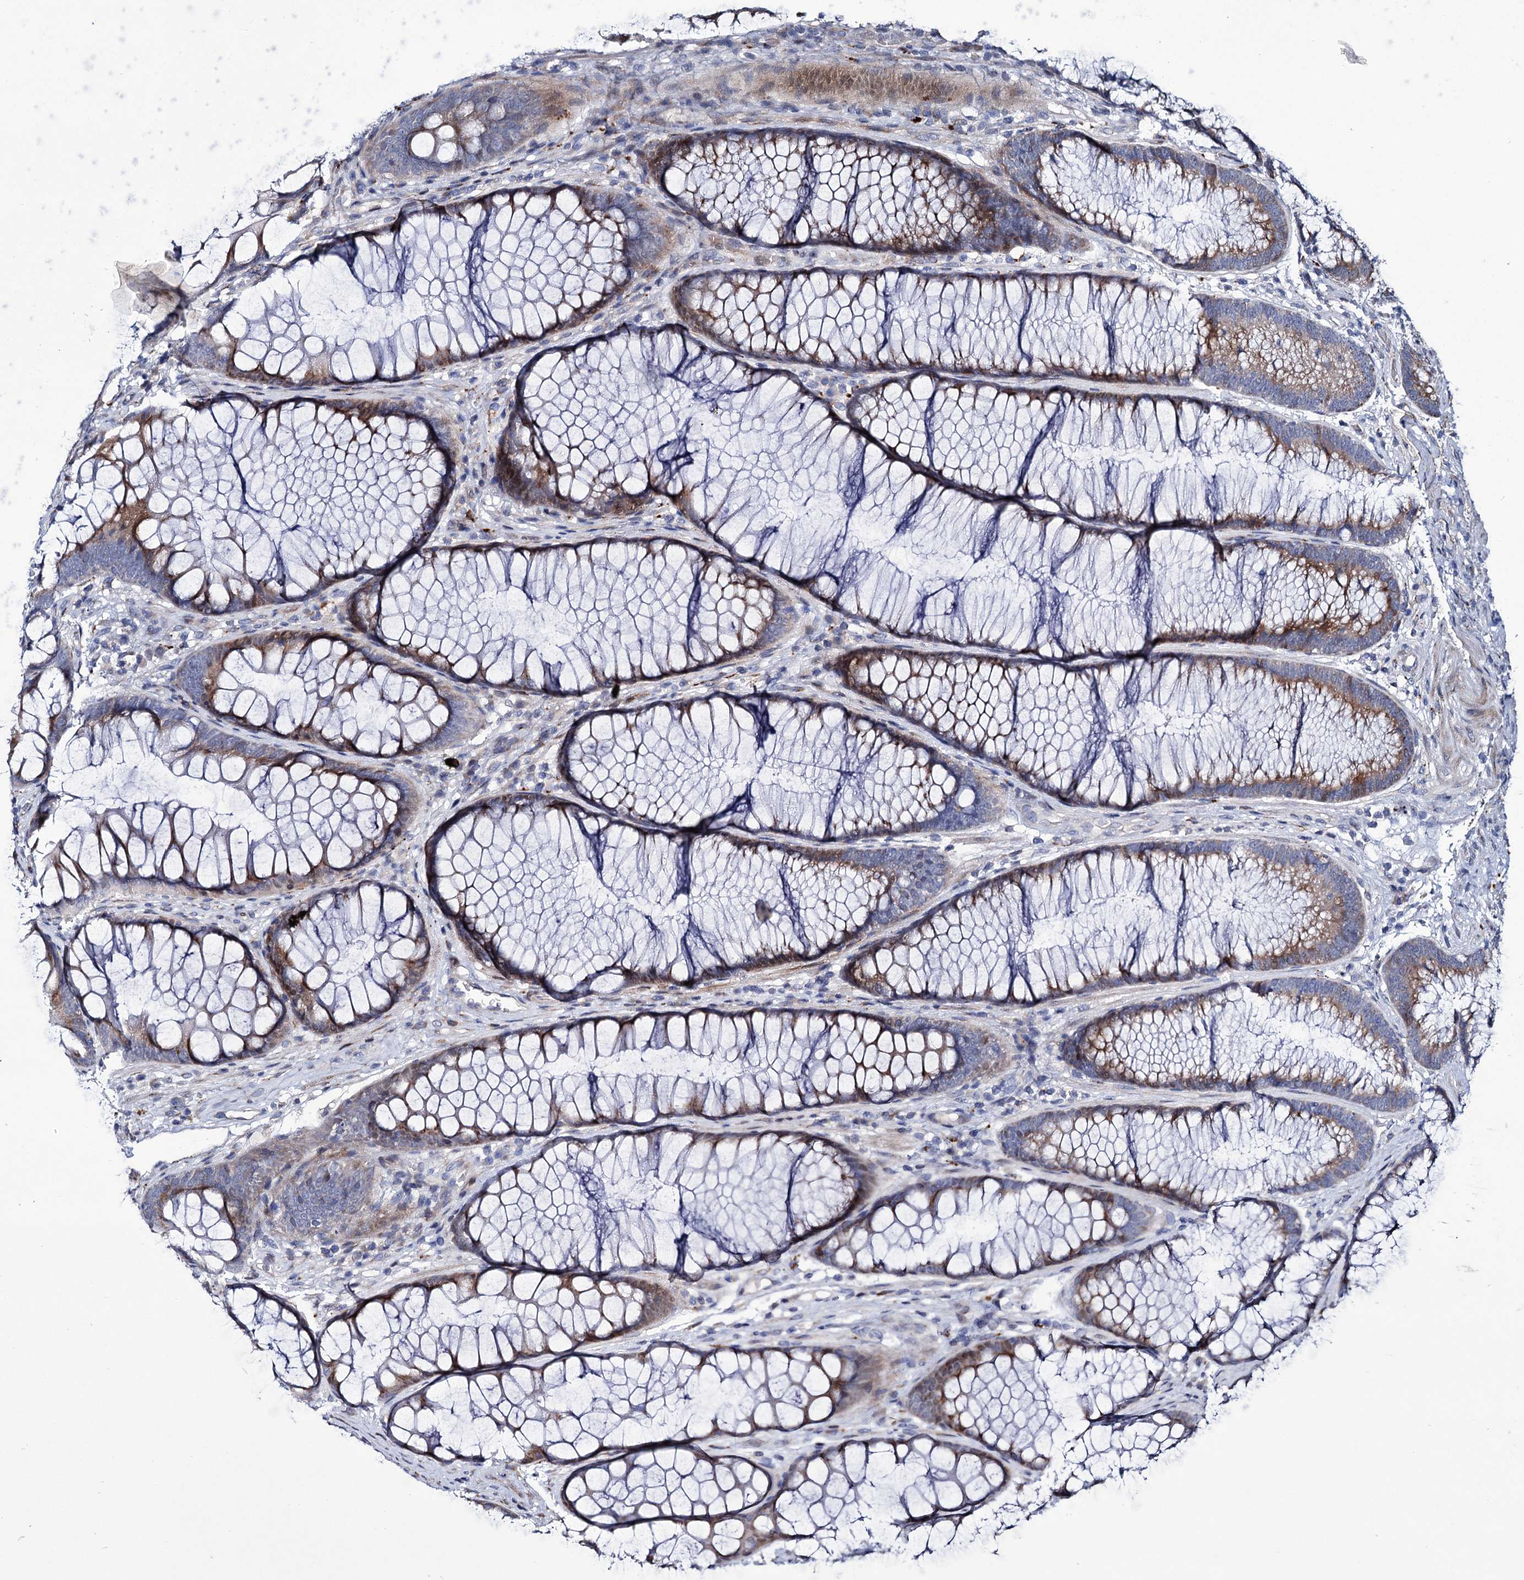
{"staining": {"intensity": "weak", "quantity": ">75%", "location": "cytoplasmic/membranous"}, "tissue": "colon", "cell_type": "Endothelial cells", "image_type": "normal", "snomed": [{"axis": "morphology", "description": "Normal tissue, NOS"}, {"axis": "topography", "description": "Colon"}], "caption": "Endothelial cells display low levels of weak cytoplasmic/membranous expression in about >75% of cells in unremarkable human colon.", "gene": "TUBGCP5", "patient": {"sex": "female", "age": 82}}